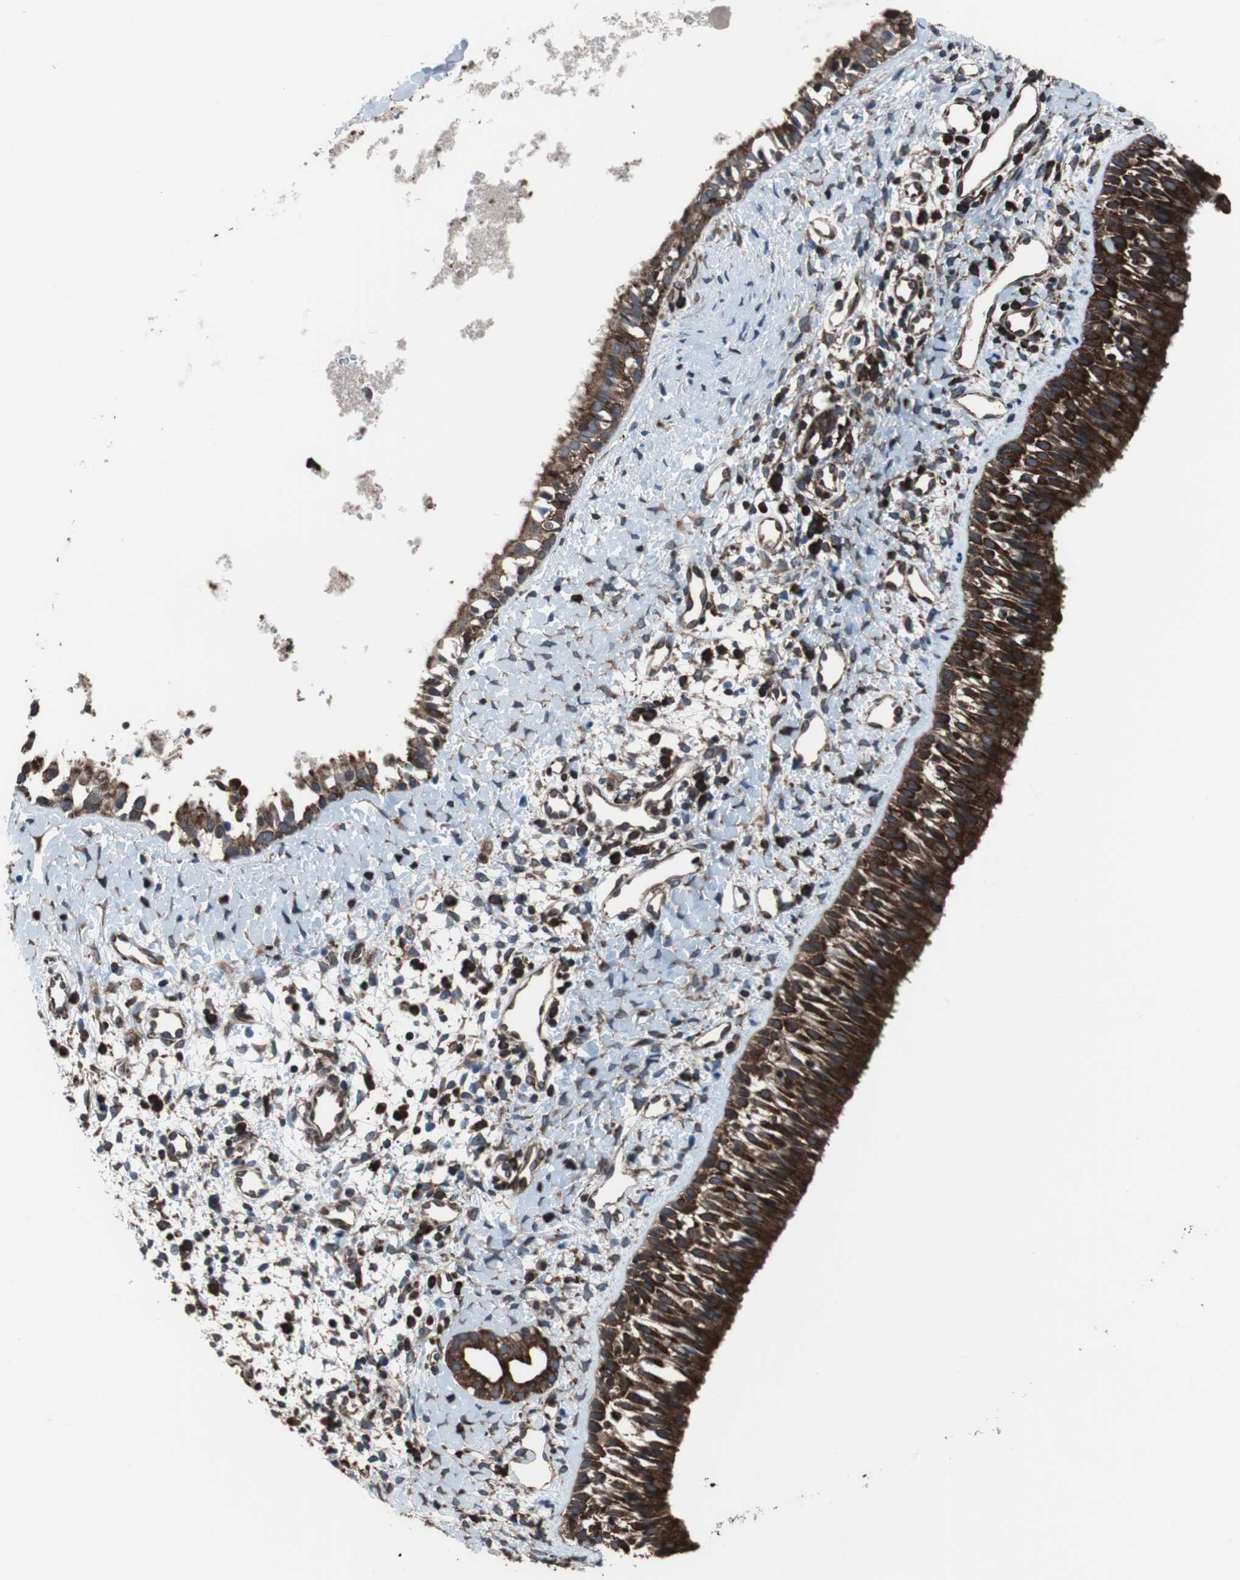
{"staining": {"intensity": "strong", "quantity": ">75%", "location": "cytoplasmic/membranous"}, "tissue": "nasopharynx", "cell_type": "Respiratory epithelial cells", "image_type": "normal", "snomed": [{"axis": "morphology", "description": "Normal tissue, NOS"}, {"axis": "topography", "description": "Nasopharynx"}], "caption": "Nasopharynx stained with DAB immunohistochemistry (IHC) displays high levels of strong cytoplasmic/membranous expression in approximately >75% of respiratory epithelial cells.", "gene": "USP10", "patient": {"sex": "male", "age": 22}}